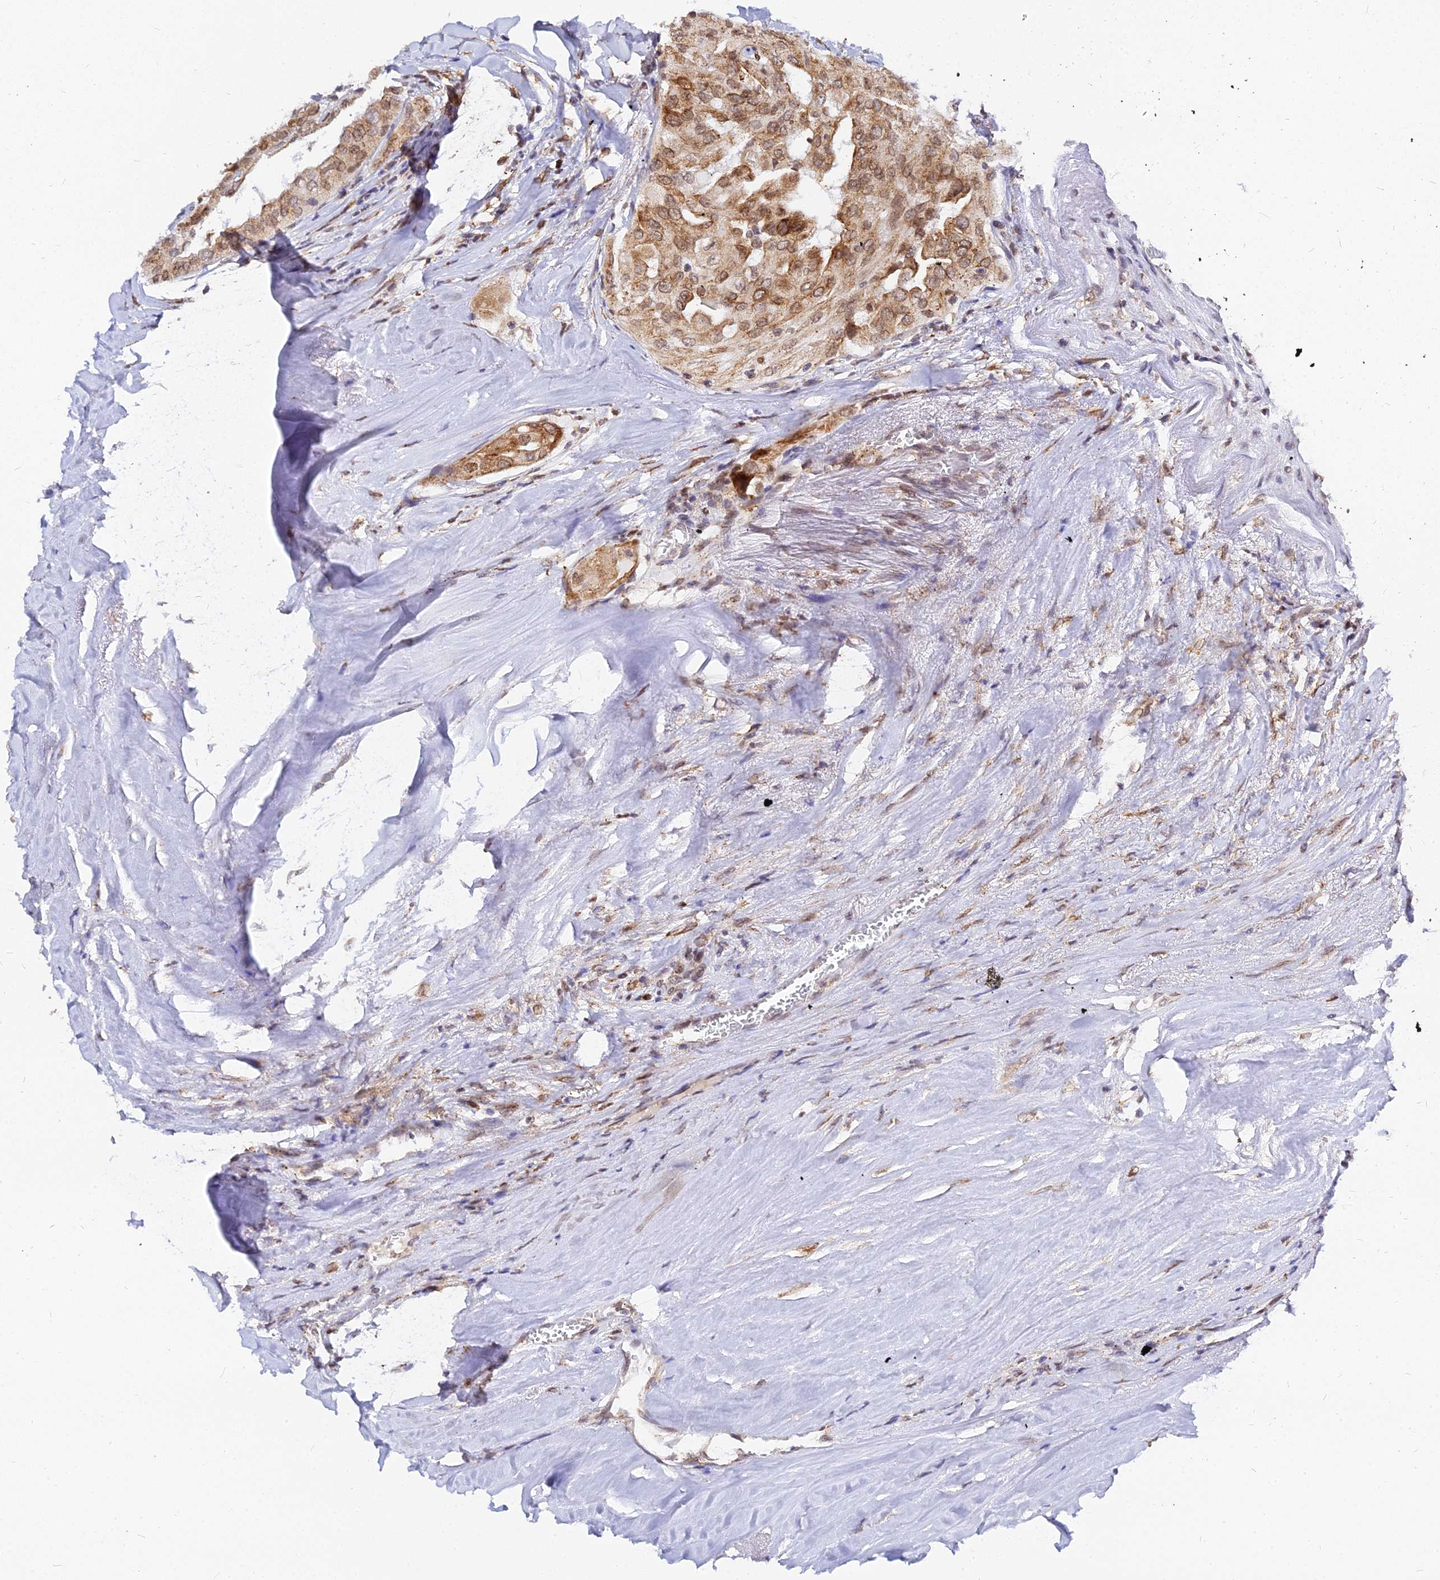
{"staining": {"intensity": "moderate", "quantity": ">75%", "location": "cytoplasmic/membranous,nuclear"}, "tissue": "thyroid cancer", "cell_type": "Tumor cells", "image_type": "cancer", "snomed": [{"axis": "morphology", "description": "Papillary adenocarcinoma, NOS"}, {"axis": "topography", "description": "Thyroid gland"}], "caption": "A micrograph of human thyroid cancer (papillary adenocarcinoma) stained for a protein reveals moderate cytoplasmic/membranous and nuclear brown staining in tumor cells. The staining was performed using DAB to visualize the protein expression in brown, while the nuclei were stained in blue with hematoxylin (Magnification: 20x).", "gene": "RNF121", "patient": {"sex": "female", "age": 59}}